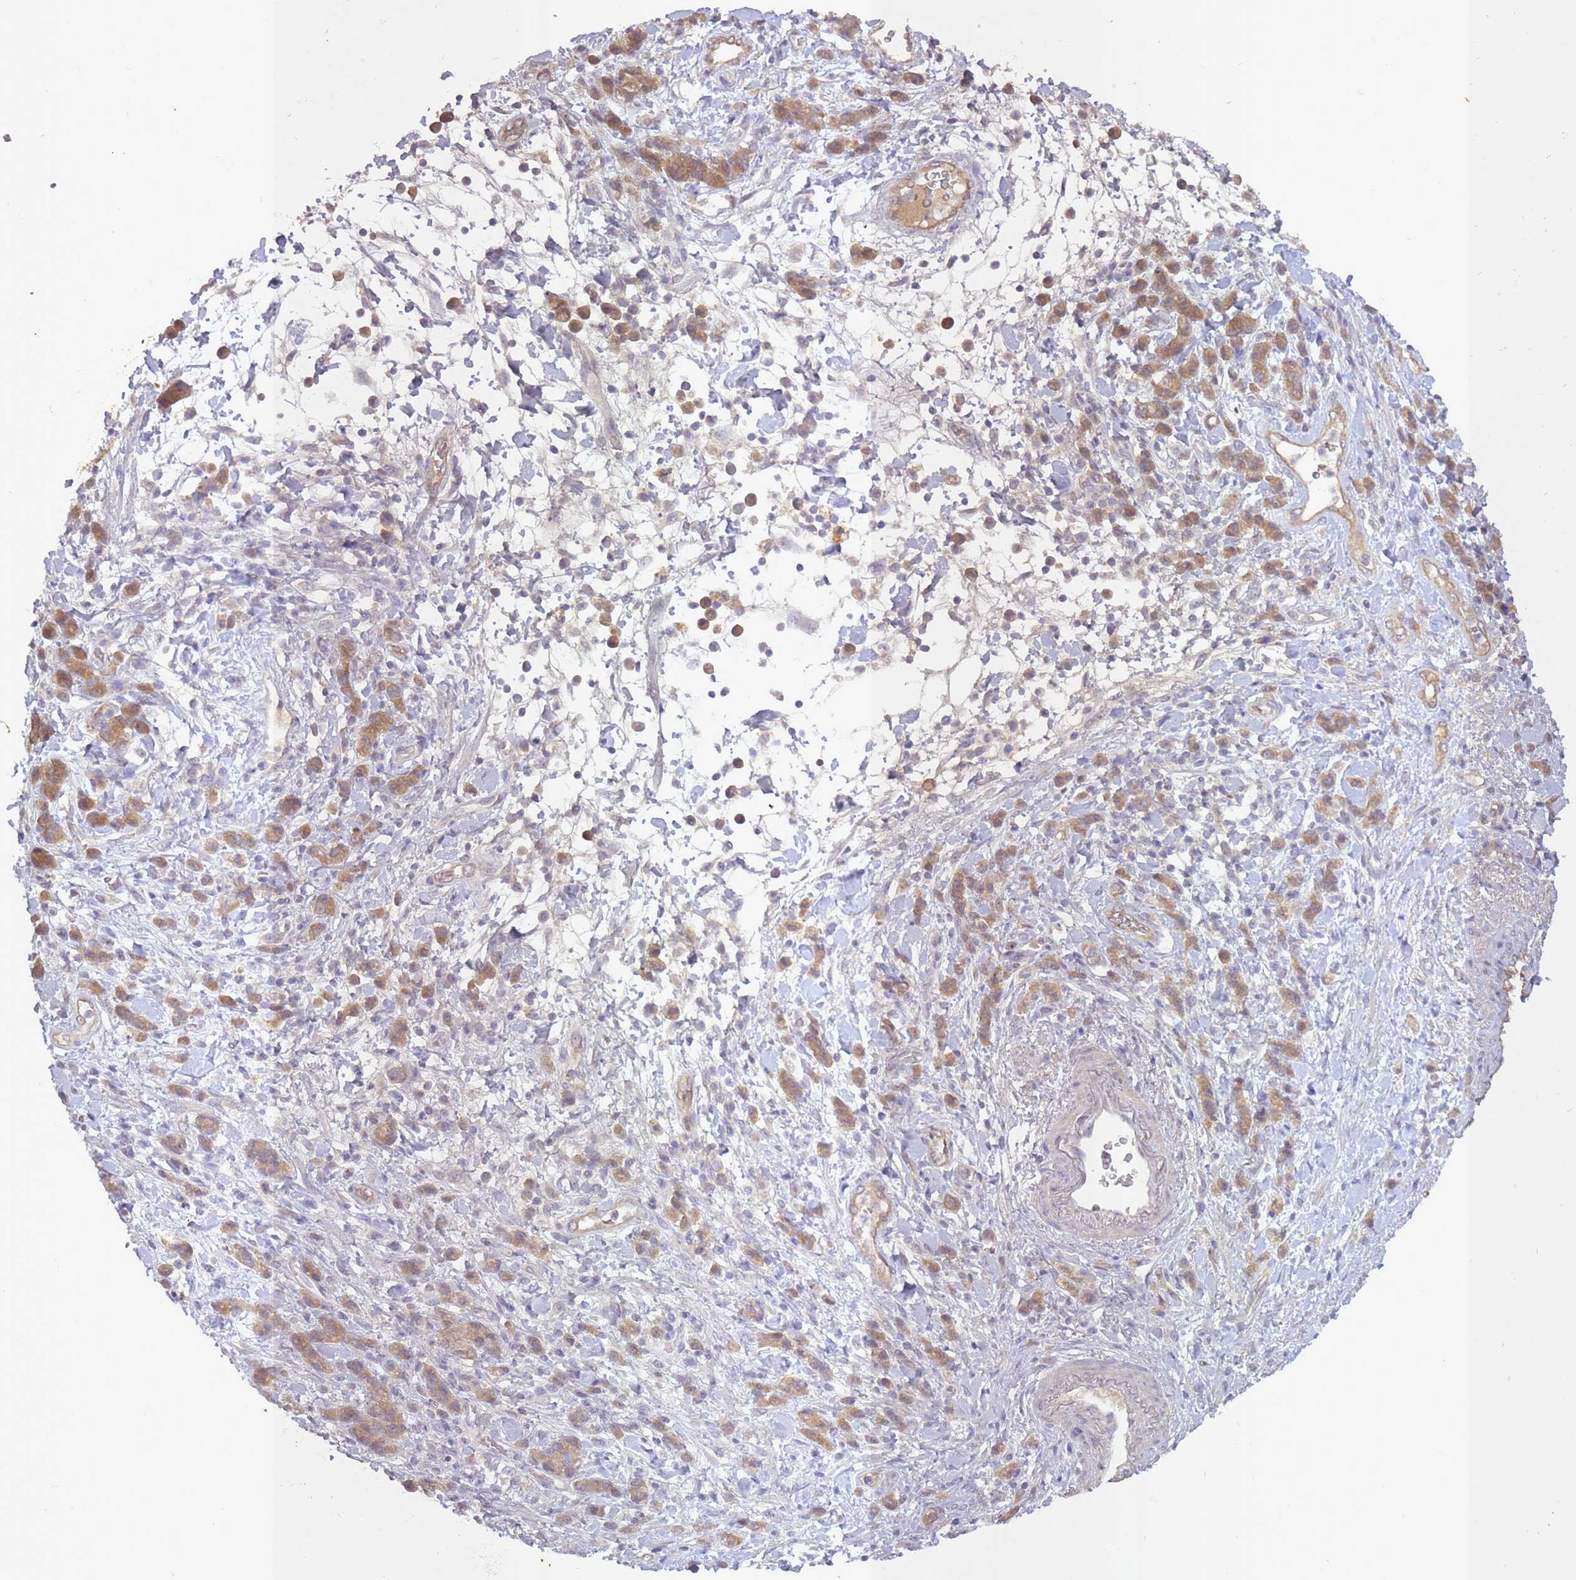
{"staining": {"intensity": "moderate", "quantity": ">75%", "location": "cytoplasmic/membranous"}, "tissue": "stomach cancer", "cell_type": "Tumor cells", "image_type": "cancer", "snomed": [{"axis": "morphology", "description": "Adenocarcinoma, NOS"}, {"axis": "topography", "description": "Stomach"}], "caption": "DAB immunohistochemical staining of human stomach cancer (adenocarcinoma) reveals moderate cytoplasmic/membranous protein positivity in about >75% of tumor cells.", "gene": "LRATD2", "patient": {"sex": "male", "age": 77}}